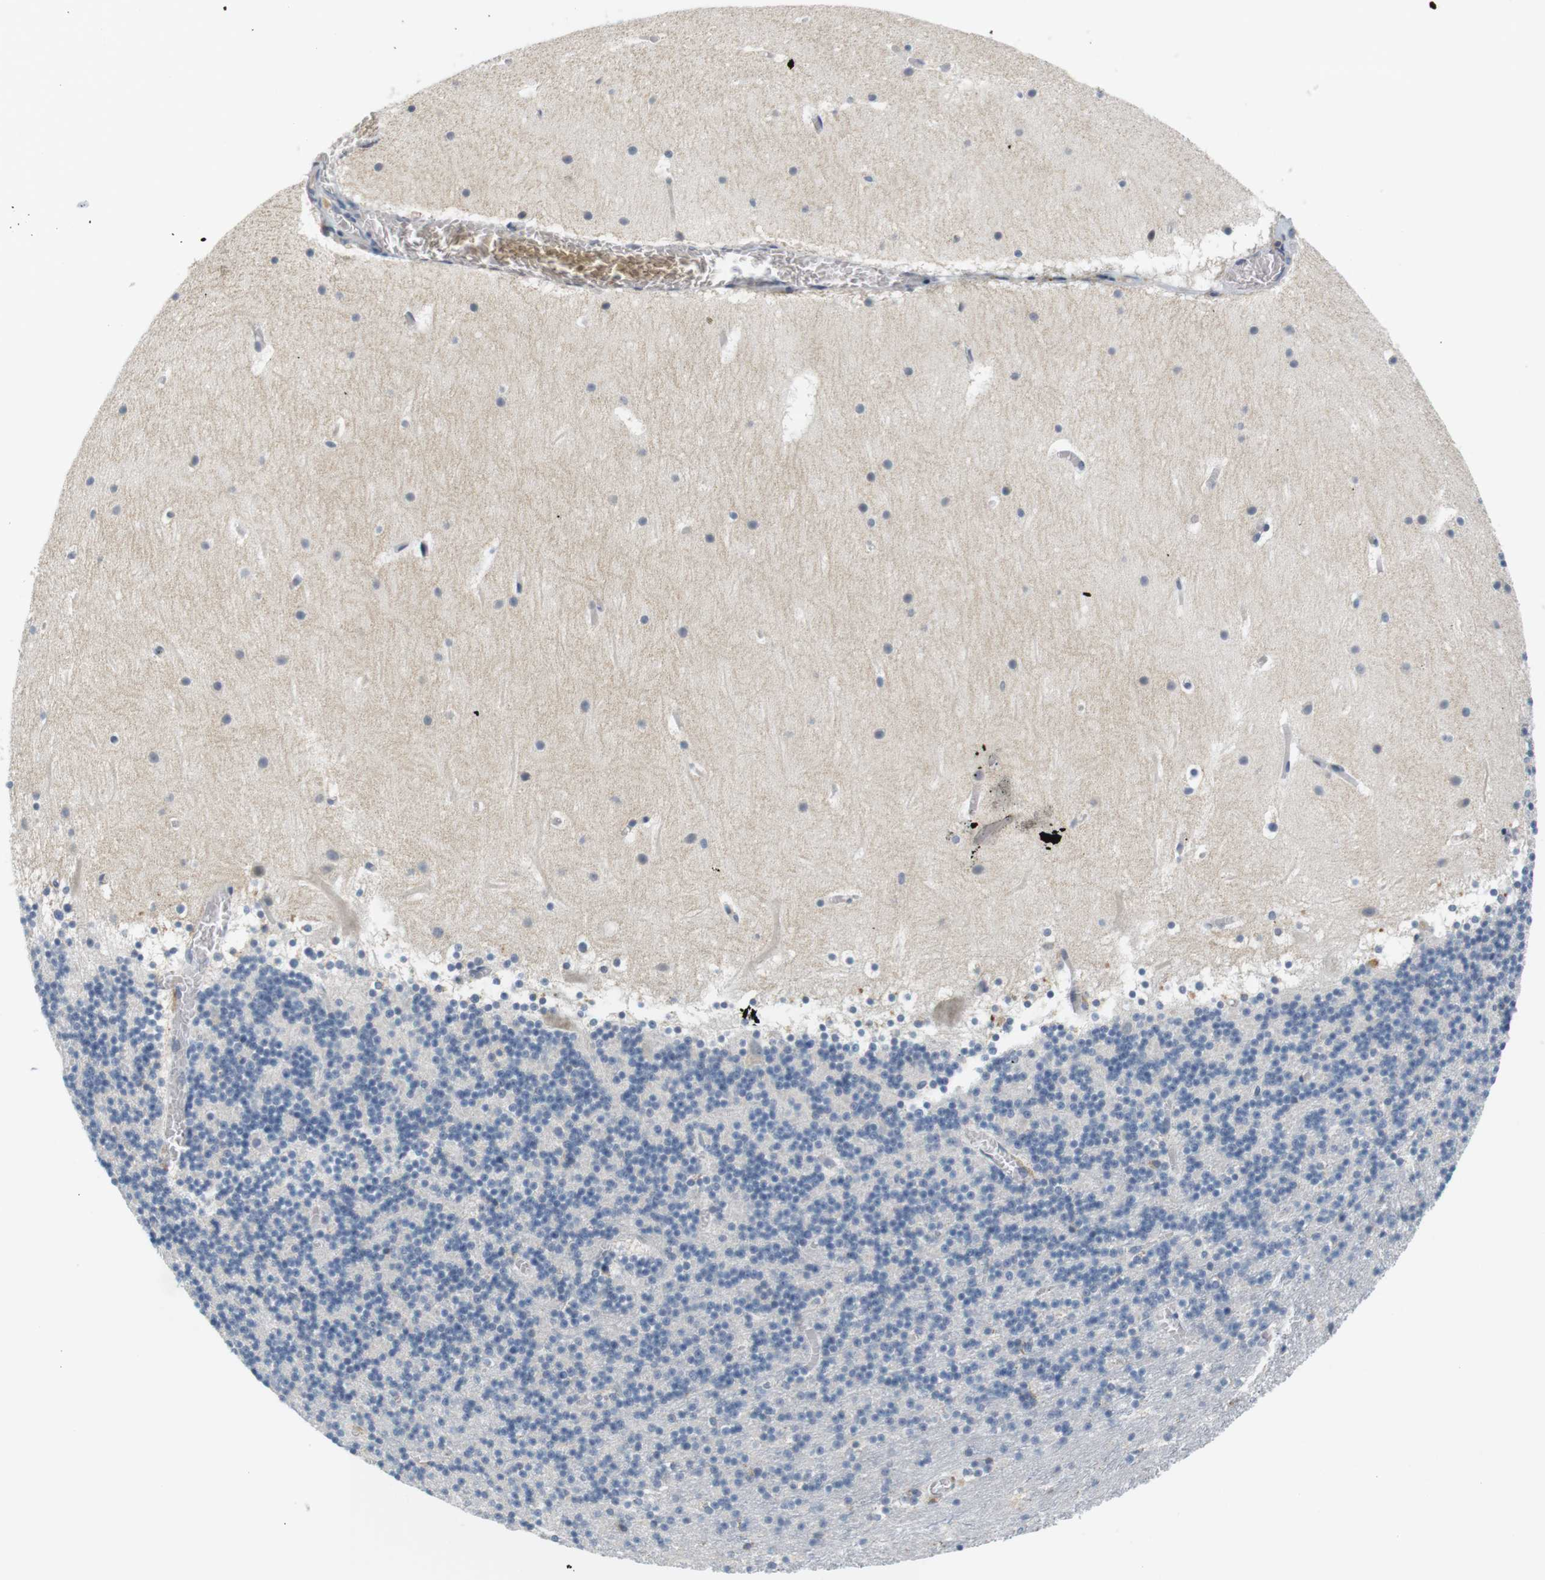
{"staining": {"intensity": "negative", "quantity": "none", "location": "none"}, "tissue": "cerebellum", "cell_type": "Cells in granular layer", "image_type": "normal", "snomed": [{"axis": "morphology", "description": "Normal tissue, NOS"}, {"axis": "topography", "description": "Cerebellum"}], "caption": "Immunohistochemistry micrograph of benign human cerebellum stained for a protein (brown), which exhibits no expression in cells in granular layer. (DAB (3,3'-diaminobenzidine) immunohistochemistry (IHC) visualized using brightfield microscopy, high magnification).", "gene": "WNT7A", "patient": {"sex": "male", "age": 45}}